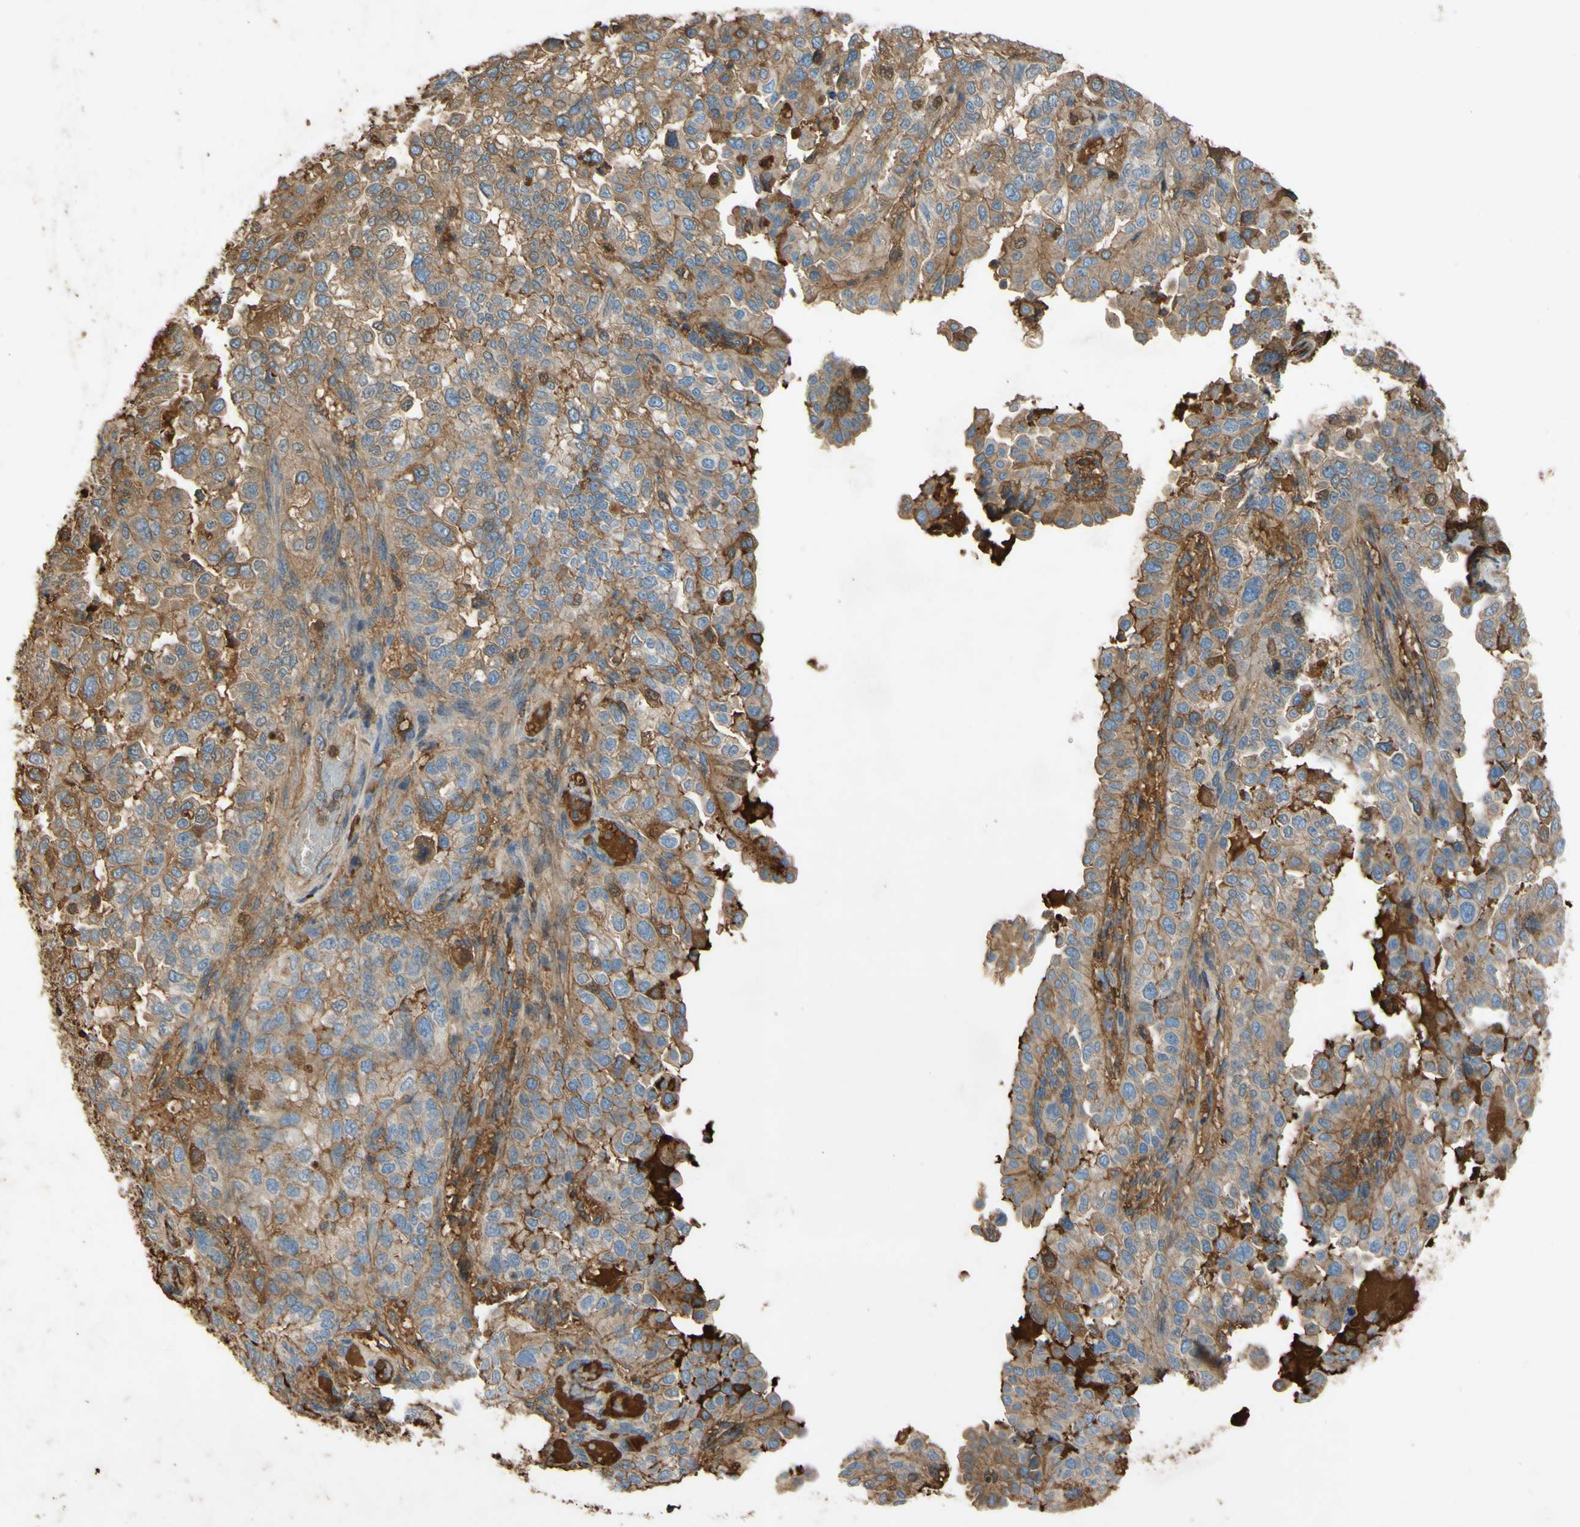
{"staining": {"intensity": "moderate", "quantity": "25%-75%", "location": "cytoplasmic/membranous"}, "tissue": "endometrial cancer", "cell_type": "Tumor cells", "image_type": "cancer", "snomed": [{"axis": "morphology", "description": "Adenocarcinoma, NOS"}, {"axis": "topography", "description": "Endometrium"}], "caption": "Adenocarcinoma (endometrial) was stained to show a protein in brown. There is medium levels of moderate cytoplasmic/membranous expression in about 25%-75% of tumor cells.", "gene": "TIMP2", "patient": {"sex": "female", "age": 85}}